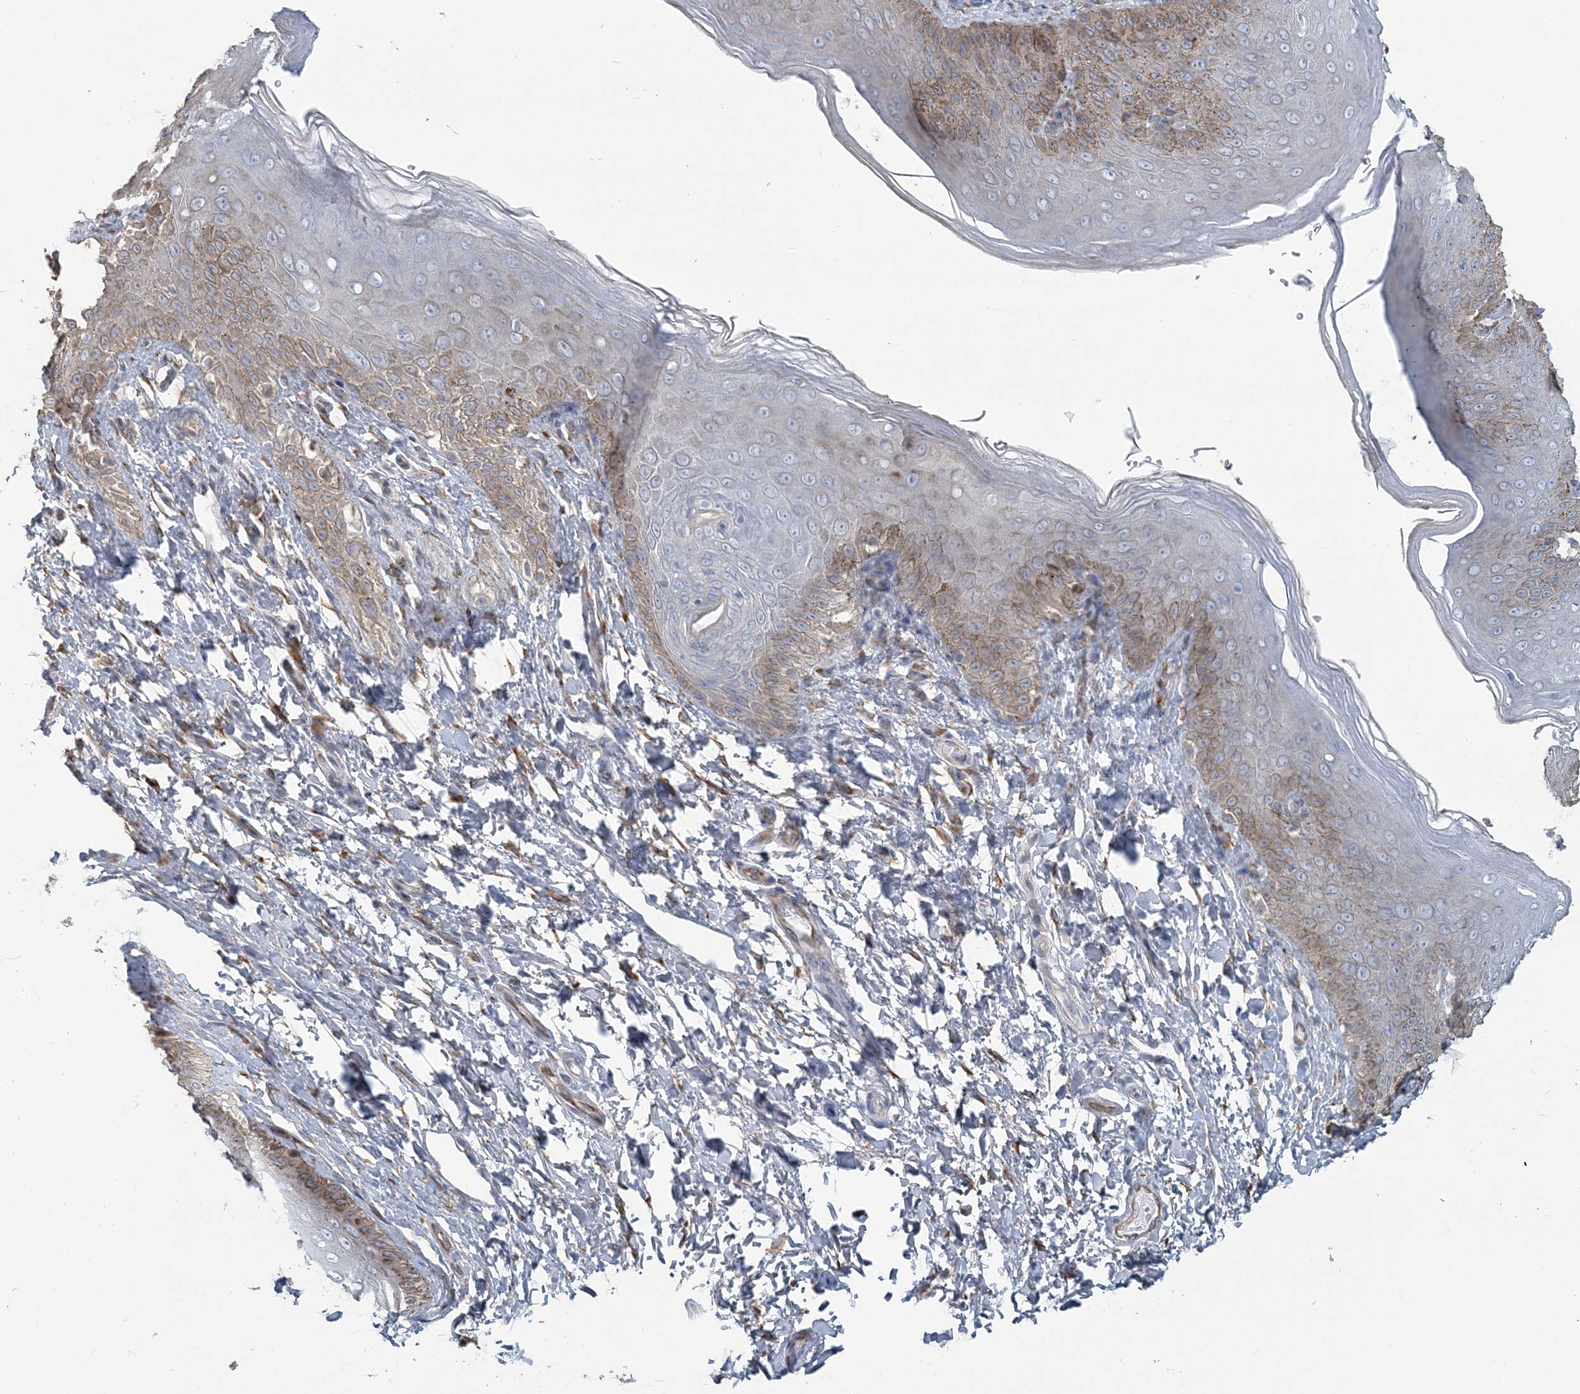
{"staining": {"intensity": "moderate", "quantity": "<25%", "location": "cytoplasmic/membranous"}, "tissue": "skin", "cell_type": "Epidermal cells", "image_type": "normal", "snomed": [{"axis": "morphology", "description": "Normal tissue, NOS"}, {"axis": "topography", "description": "Anal"}], "caption": "IHC micrograph of normal skin stained for a protein (brown), which displays low levels of moderate cytoplasmic/membranous staining in about <25% of epidermal cells.", "gene": "CMBL", "patient": {"sex": "male", "age": 44}}